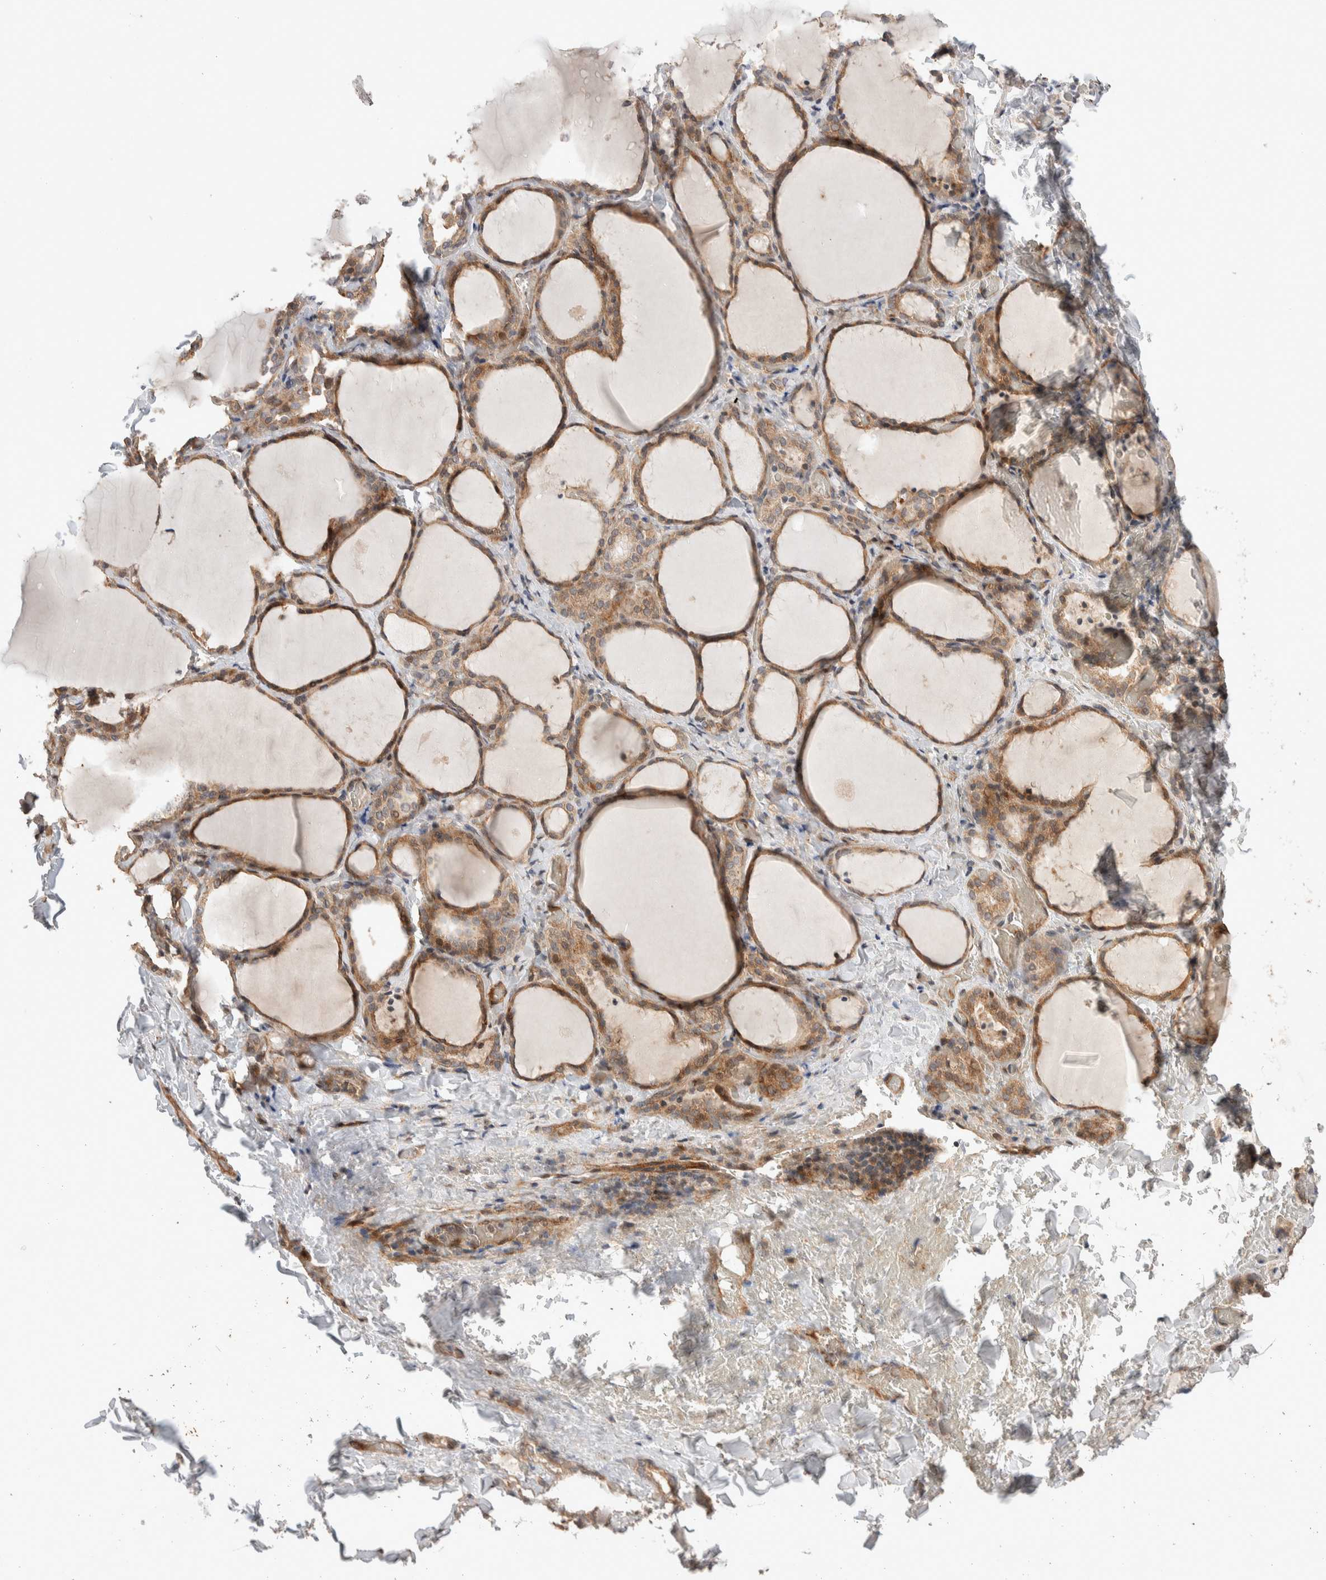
{"staining": {"intensity": "moderate", "quantity": ">75%", "location": "cytoplasmic/membranous,nuclear"}, "tissue": "thyroid gland", "cell_type": "Glandular cells", "image_type": "normal", "snomed": [{"axis": "morphology", "description": "Normal tissue, NOS"}, {"axis": "morphology", "description": "Papillary adenocarcinoma, NOS"}, {"axis": "topography", "description": "Thyroid gland"}], "caption": "Thyroid gland stained with immunohistochemistry exhibits moderate cytoplasmic/membranous,nuclear staining in approximately >75% of glandular cells. (brown staining indicates protein expression, while blue staining denotes nuclei).", "gene": "PRDM15", "patient": {"sex": "female", "age": 30}}